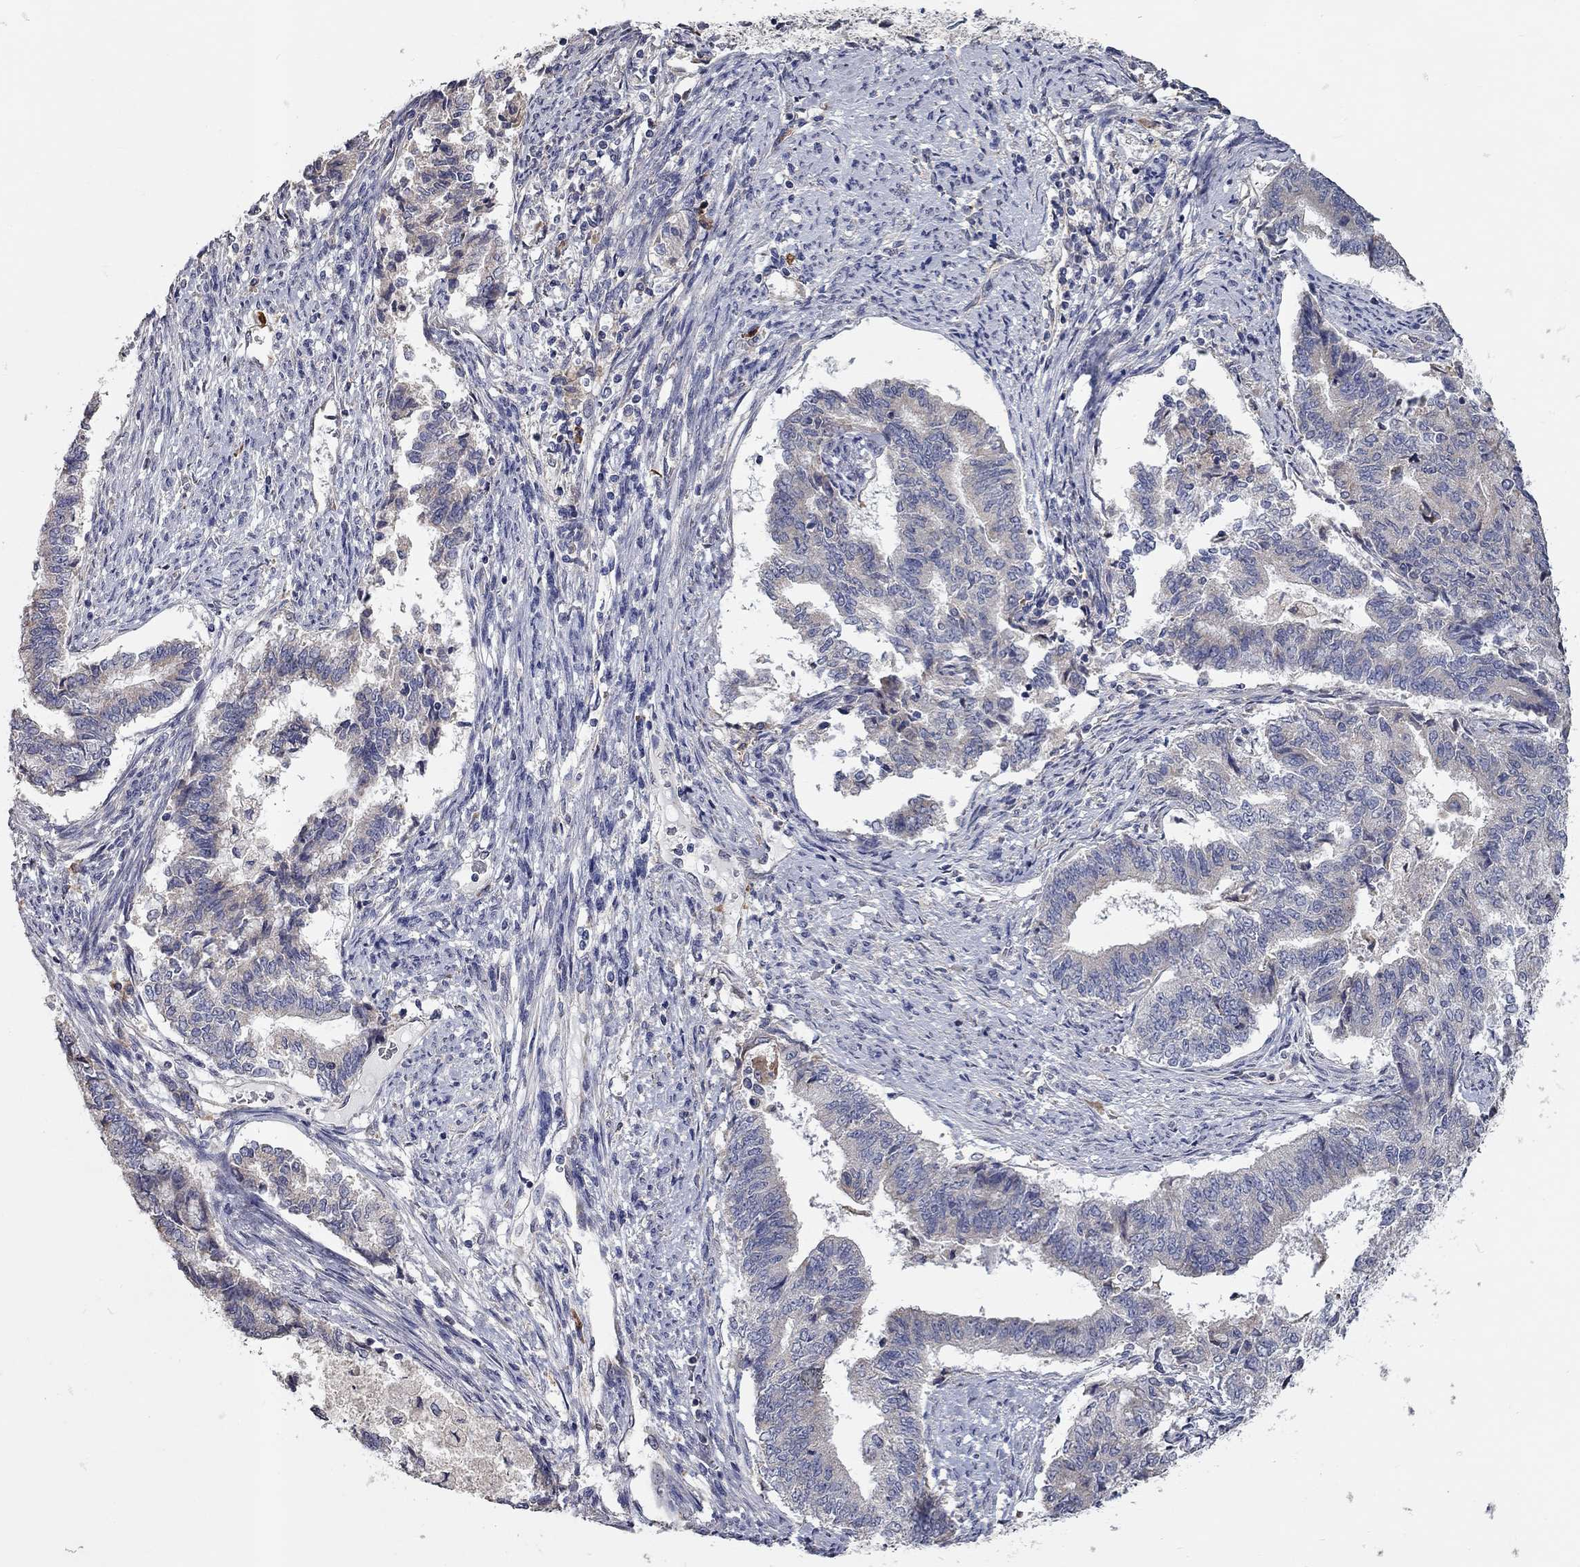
{"staining": {"intensity": "negative", "quantity": "none", "location": "none"}, "tissue": "endometrial cancer", "cell_type": "Tumor cells", "image_type": "cancer", "snomed": [{"axis": "morphology", "description": "Adenocarcinoma, NOS"}, {"axis": "topography", "description": "Endometrium"}], "caption": "Endometrial cancer was stained to show a protein in brown. There is no significant expression in tumor cells. Brightfield microscopy of immunohistochemistry (IHC) stained with DAB (3,3'-diaminobenzidine) (brown) and hematoxylin (blue), captured at high magnification.", "gene": "XAGE2", "patient": {"sex": "female", "age": 65}}